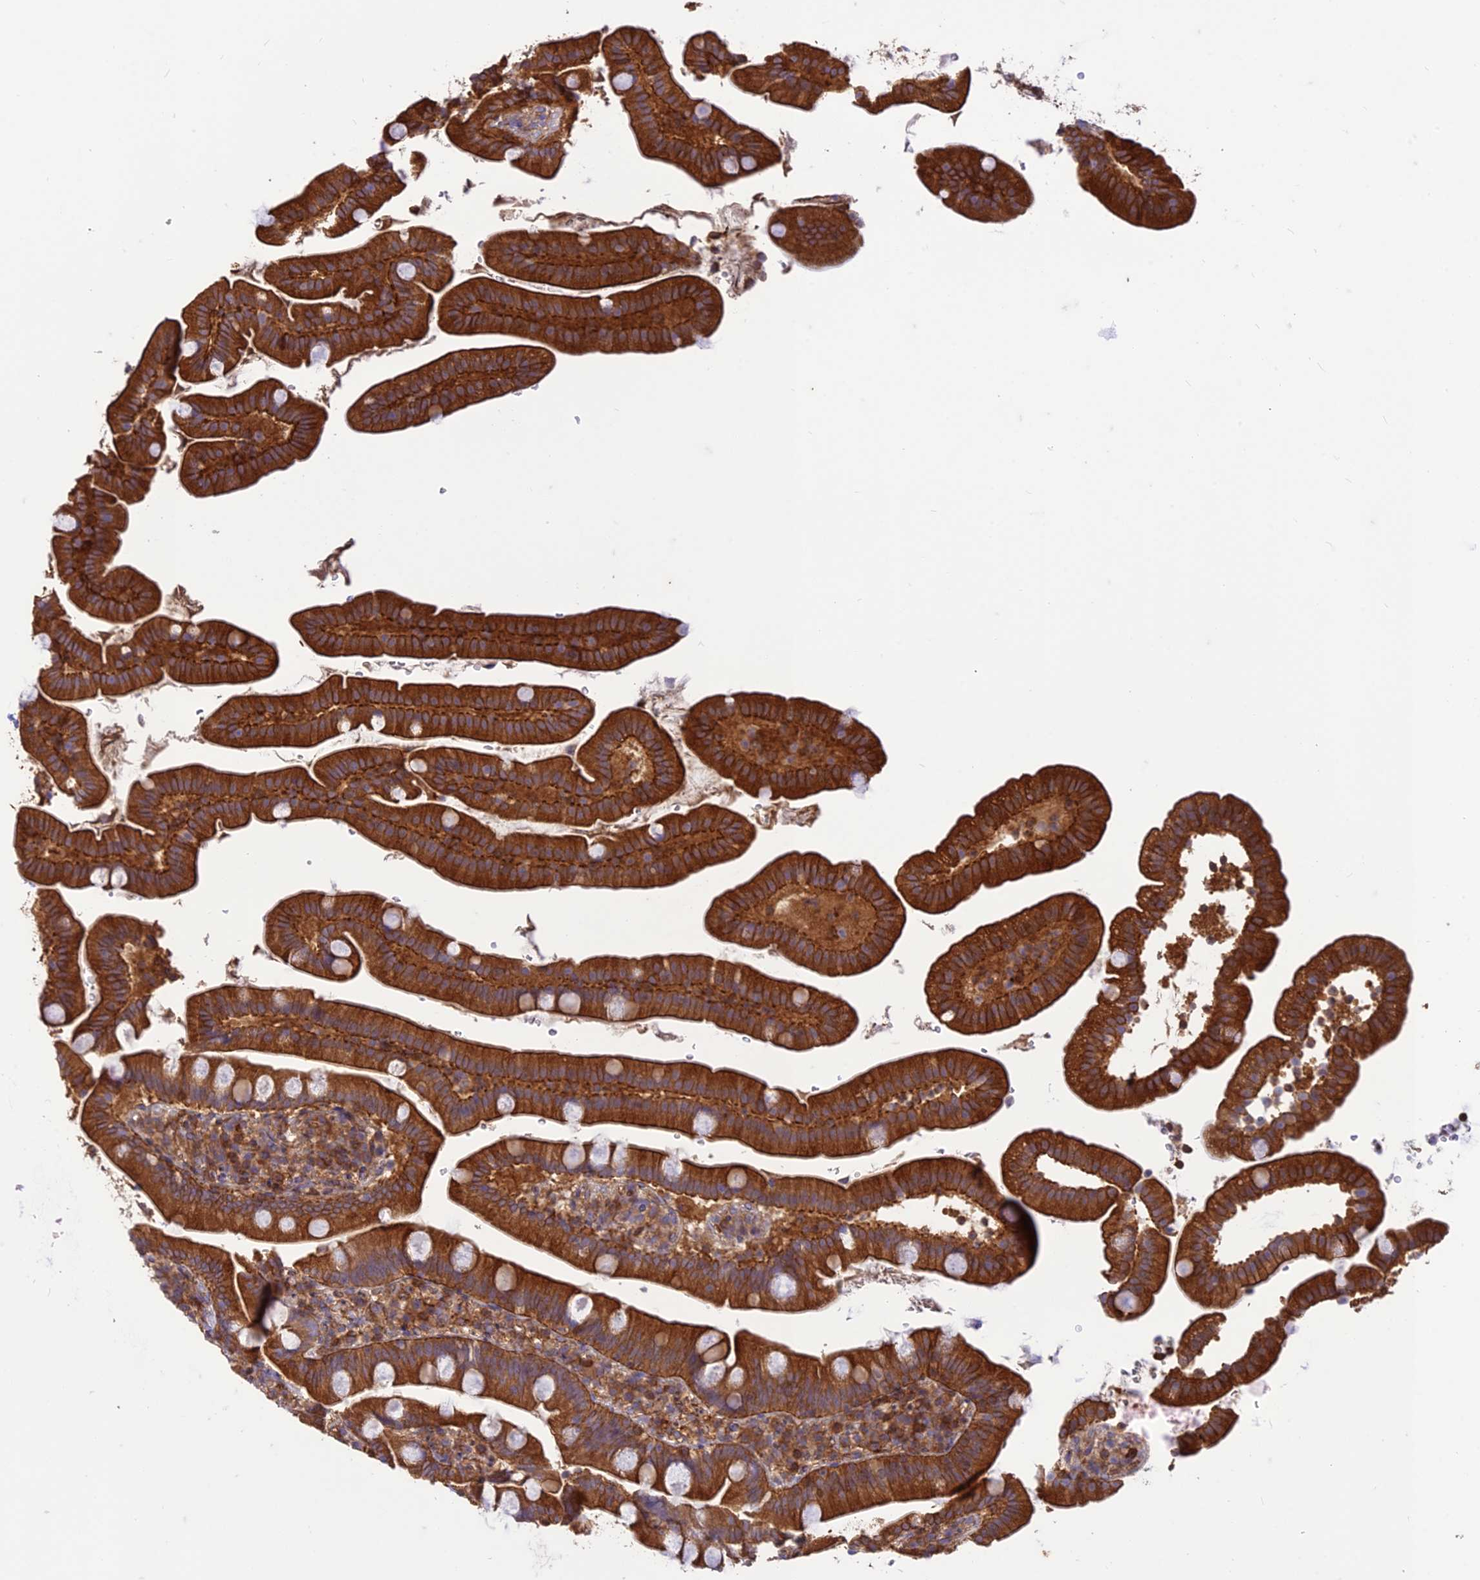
{"staining": {"intensity": "strong", "quantity": ">75%", "location": "cytoplasmic/membranous"}, "tissue": "duodenum", "cell_type": "Glandular cells", "image_type": "normal", "snomed": [{"axis": "morphology", "description": "Normal tissue, NOS"}, {"axis": "topography", "description": "Duodenum"}], "caption": "A brown stain highlights strong cytoplasmic/membranous staining of a protein in glandular cells of benign human duodenum.", "gene": "HPSE2", "patient": {"sex": "female", "age": 67}}